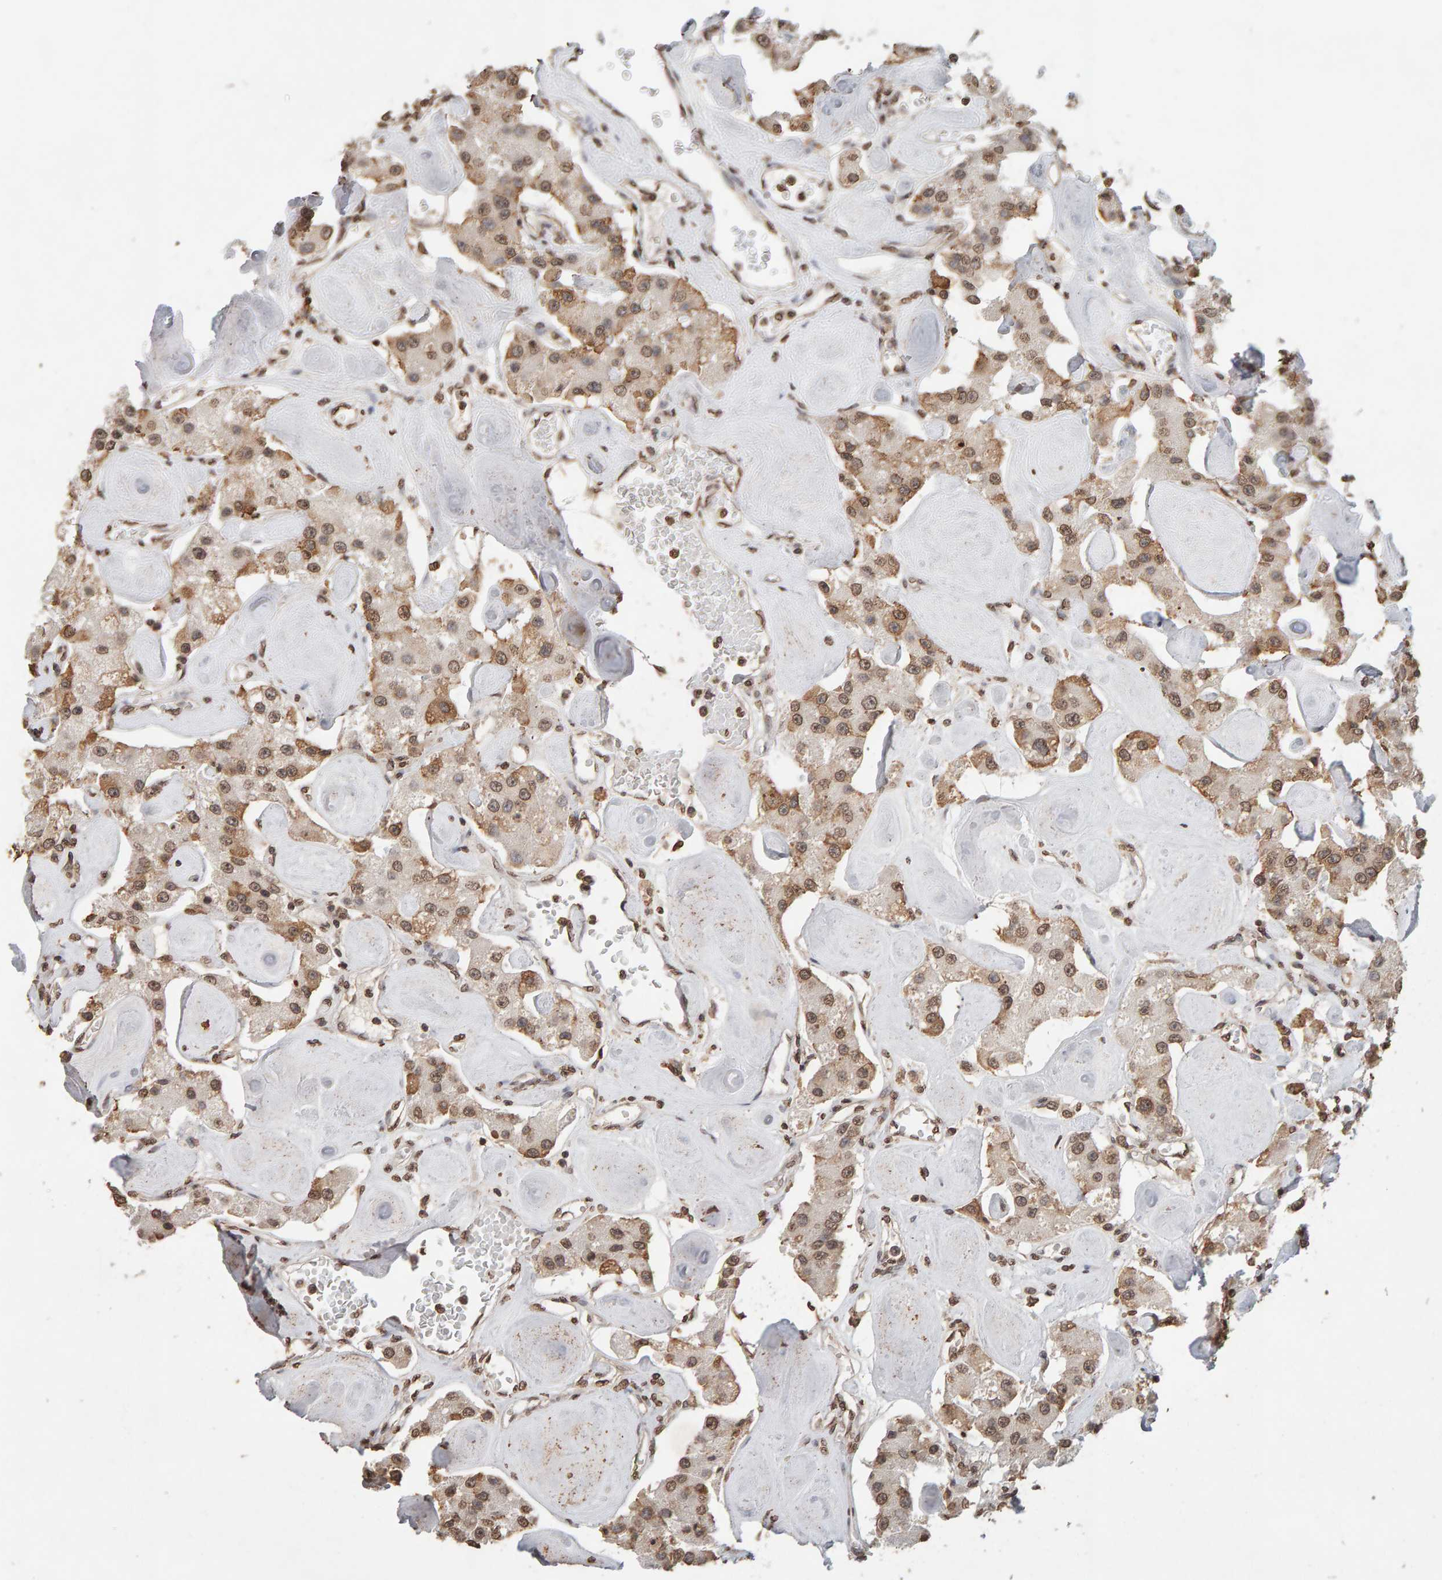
{"staining": {"intensity": "moderate", "quantity": ">75%", "location": "cytoplasmic/membranous,nuclear"}, "tissue": "carcinoid", "cell_type": "Tumor cells", "image_type": "cancer", "snomed": [{"axis": "morphology", "description": "Carcinoid, malignant, NOS"}, {"axis": "topography", "description": "Pancreas"}], "caption": "Immunohistochemical staining of carcinoid displays moderate cytoplasmic/membranous and nuclear protein staining in approximately >75% of tumor cells. (Brightfield microscopy of DAB IHC at high magnification).", "gene": "DNAJB5", "patient": {"sex": "male", "age": 41}}